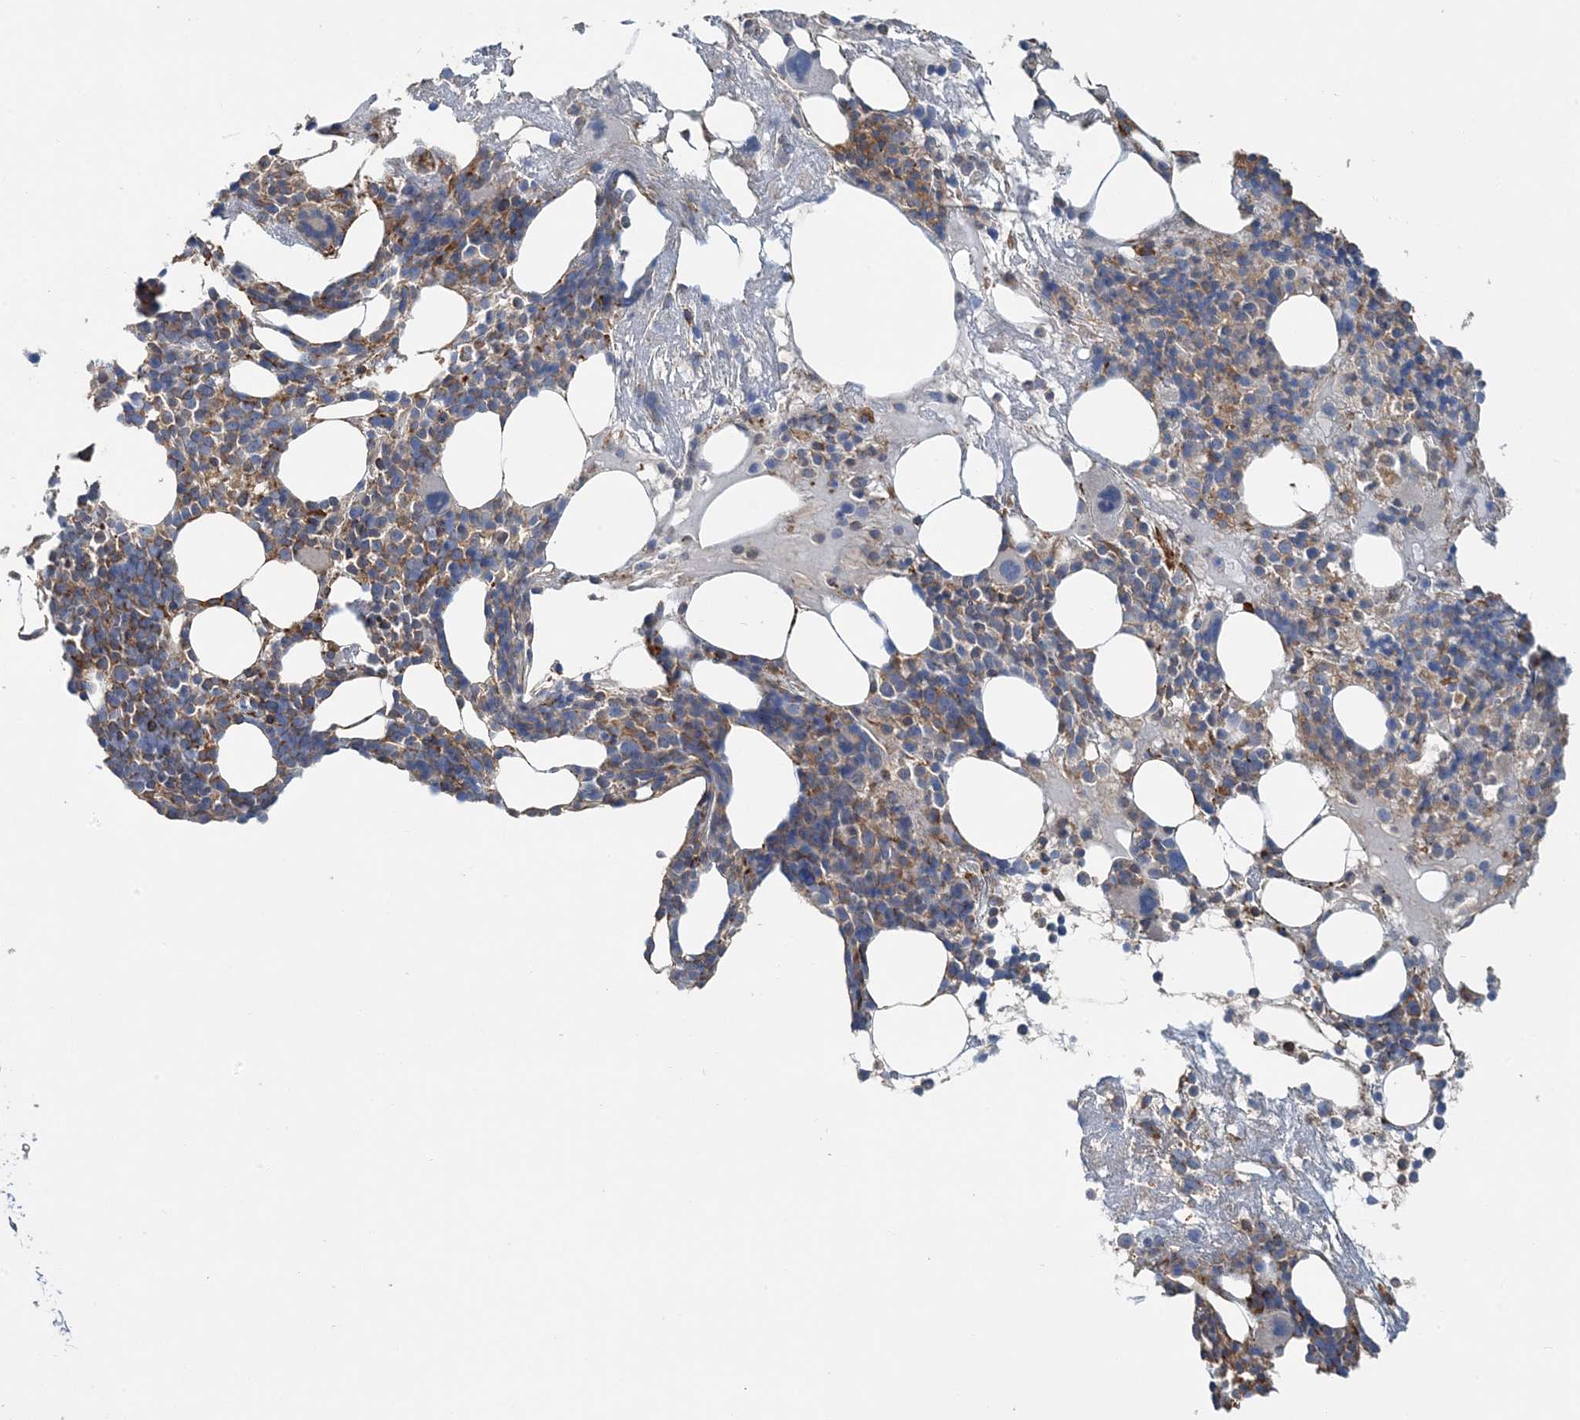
{"staining": {"intensity": "moderate", "quantity": "<25%", "location": "cytoplasmic/membranous"}, "tissue": "bone marrow", "cell_type": "Hematopoietic cells", "image_type": "normal", "snomed": [{"axis": "morphology", "description": "Normal tissue, NOS"}, {"axis": "morphology", "description": "Inflammation, NOS"}, {"axis": "topography", "description": "Bone marrow"}], "caption": "Immunohistochemistry (IHC) staining of unremarkable bone marrow, which displays low levels of moderate cytoplasmic/membranous staining in approximately <25% of hematopoietic cells indicating moderate cytoplasmic/membranous protein staining. The staining was performed using DAB (brown) for protein detection and nuclei were counterstained in hematoxylin (blue).", "gene": "TMLHE", "patient": {"sex": "female", "age": 77}}